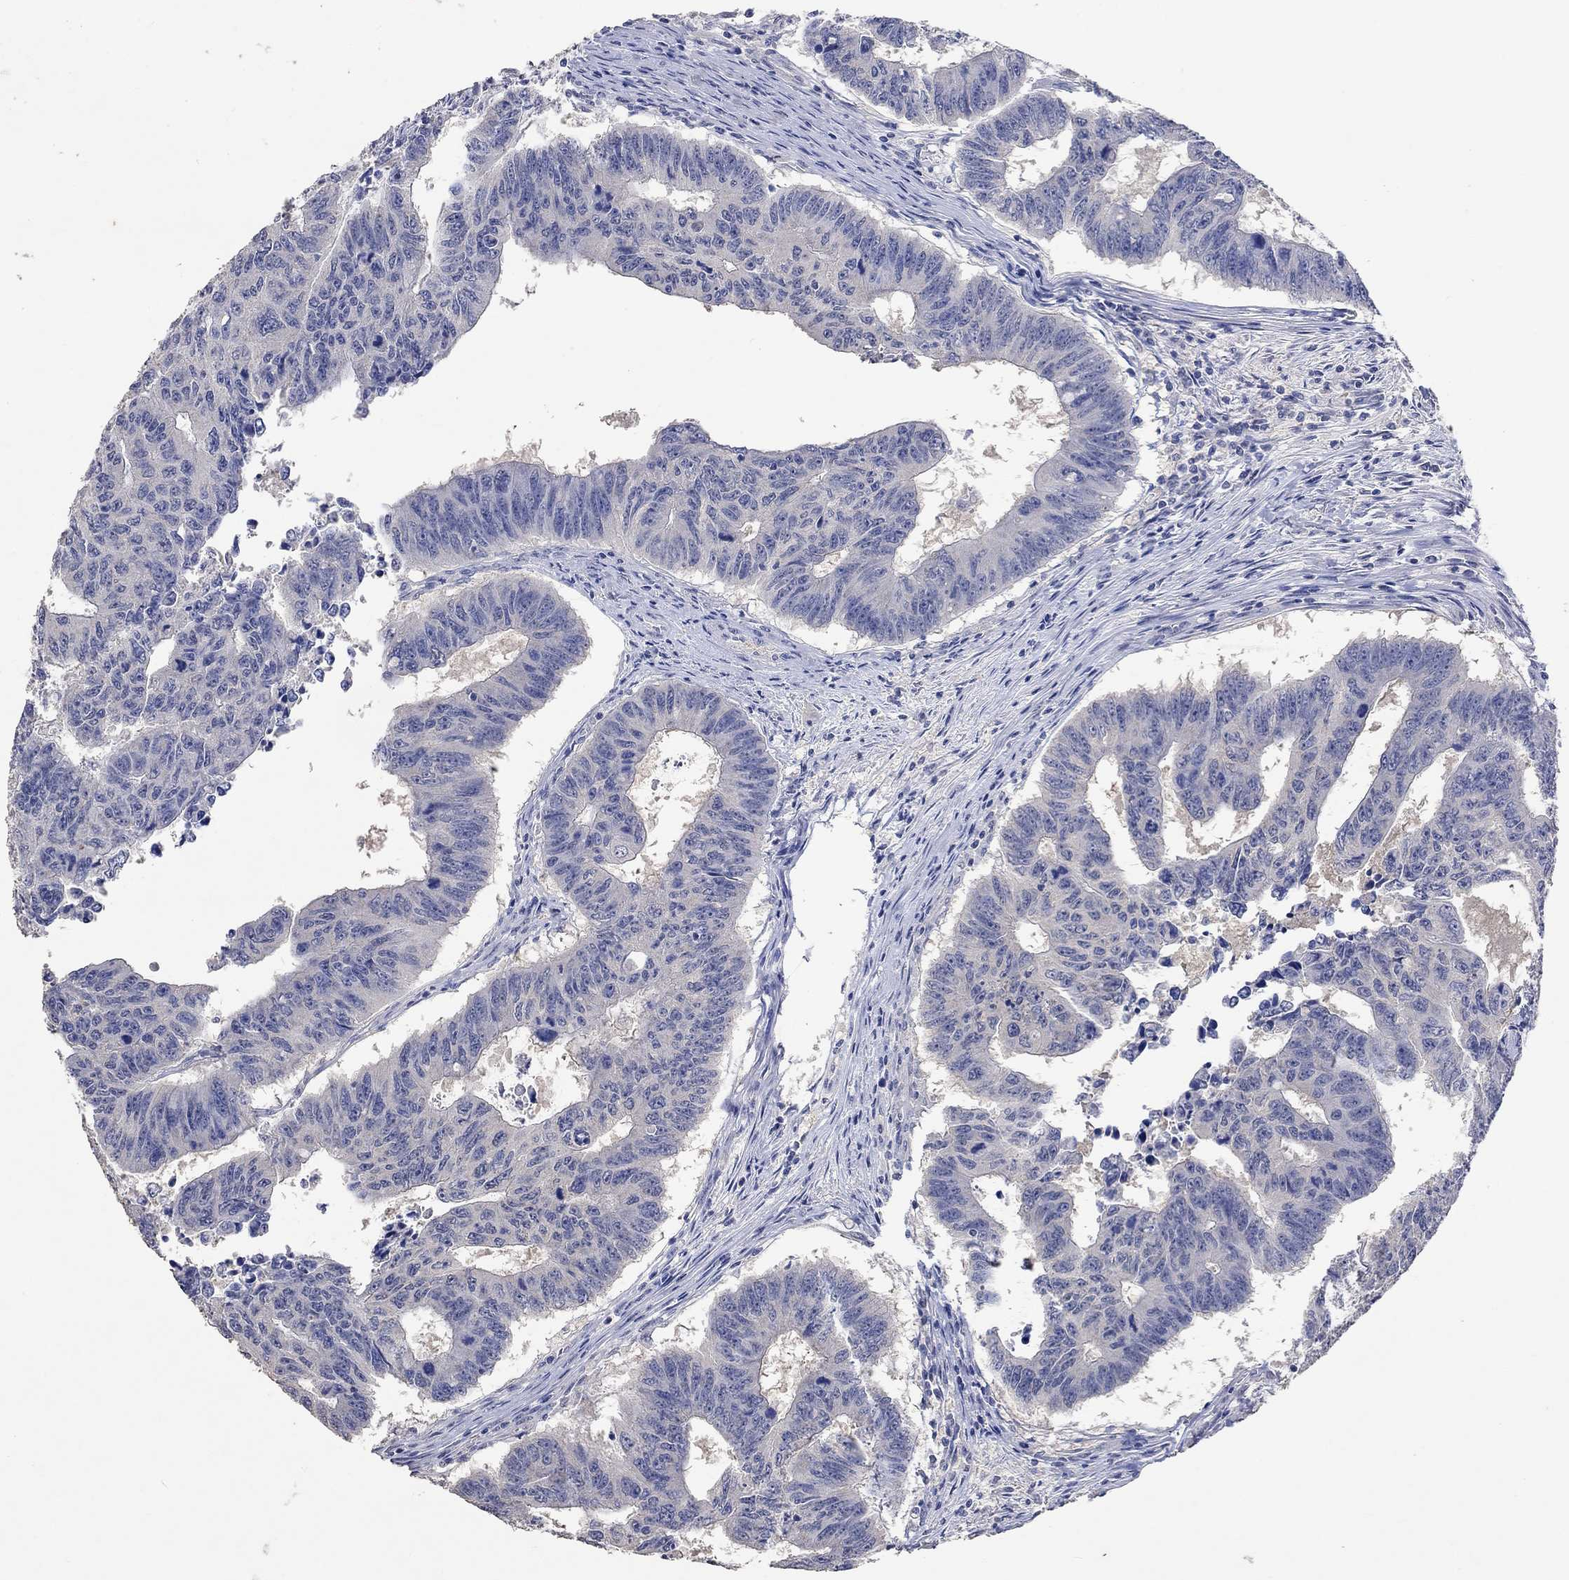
{"staining": {"intensity": "negative", "quantity": "none", "location": "none"}, "tissue": "colorectal cancer", "cell_type": "Tumor cells", "image_type": "cancer", "snomed": [{"axis": "morphology", "description": "Adenocarcinoma, NOS"}, {"axis": "topography", "description": "Appendix"}, {"axis": "topography", "description": "Colon"}, {"axis": "topography", "description": "Cecum"}, {"axis": "topography", "description": "Colon asc"}], "caption": "Tumor cells are negative for brown protein staining in colorectal cancer (adenocarcinoma).", "gene": "PTPN20", "patient": {"sex": "female", "age": 85}}